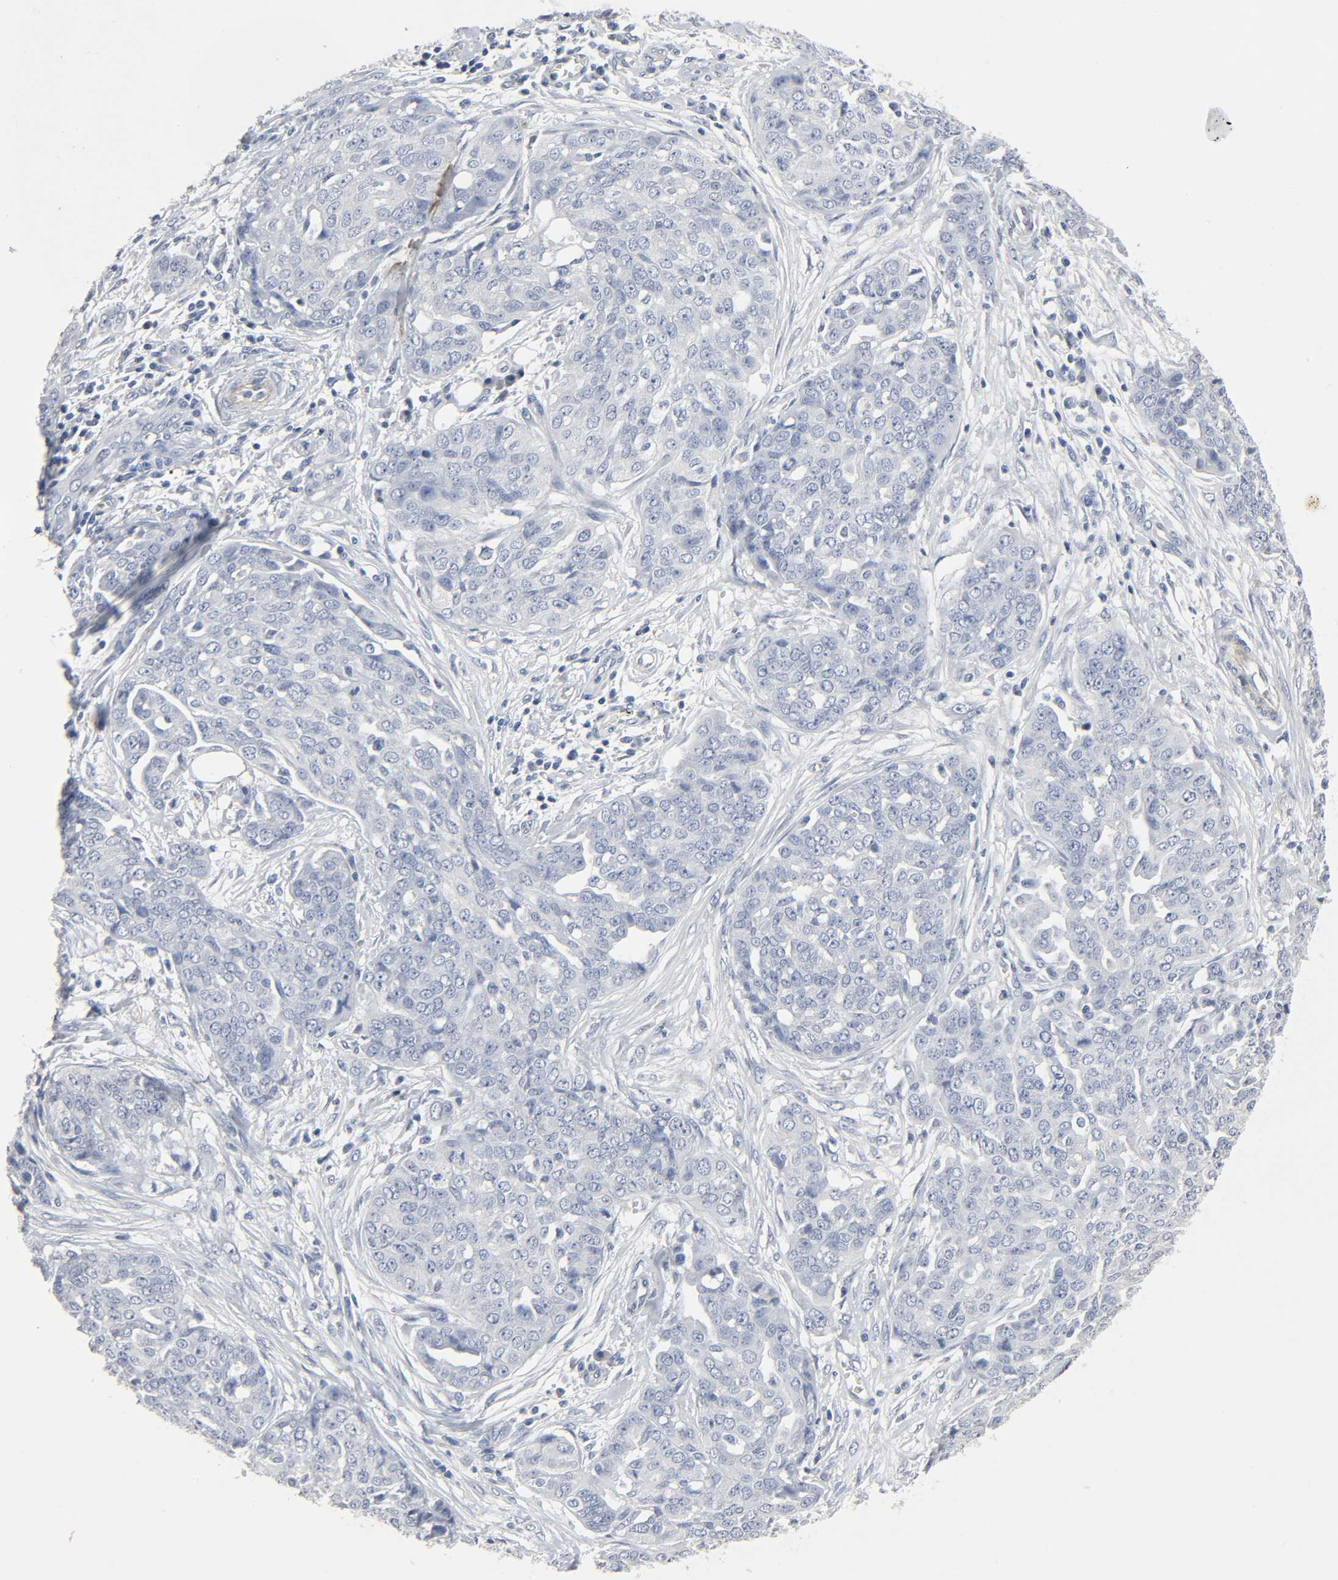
{"staining": {"intensity": "negative", "quantity": "none", "location": "none"}, "tissue": "ovarian cancer", "cell_type": "Tumor cells", "image_type": "cancer", "snomed": [{"axis": "morphology", "description": "Cystadenocarcinoma, serous, NOS"}, {"axis": "topography", "description": "Soft tissue"}, {"axis": "topography", "description": "Ovary"}], "caption": "This image is of ovarian serous cystadenocarcinoma stained with IHC to label a protein in brown with the nuclei are counter-stained blue. There is no staining in tumor cells.", "gene": "FBLN5", "patient": {"sex": "female", "age": 57}}